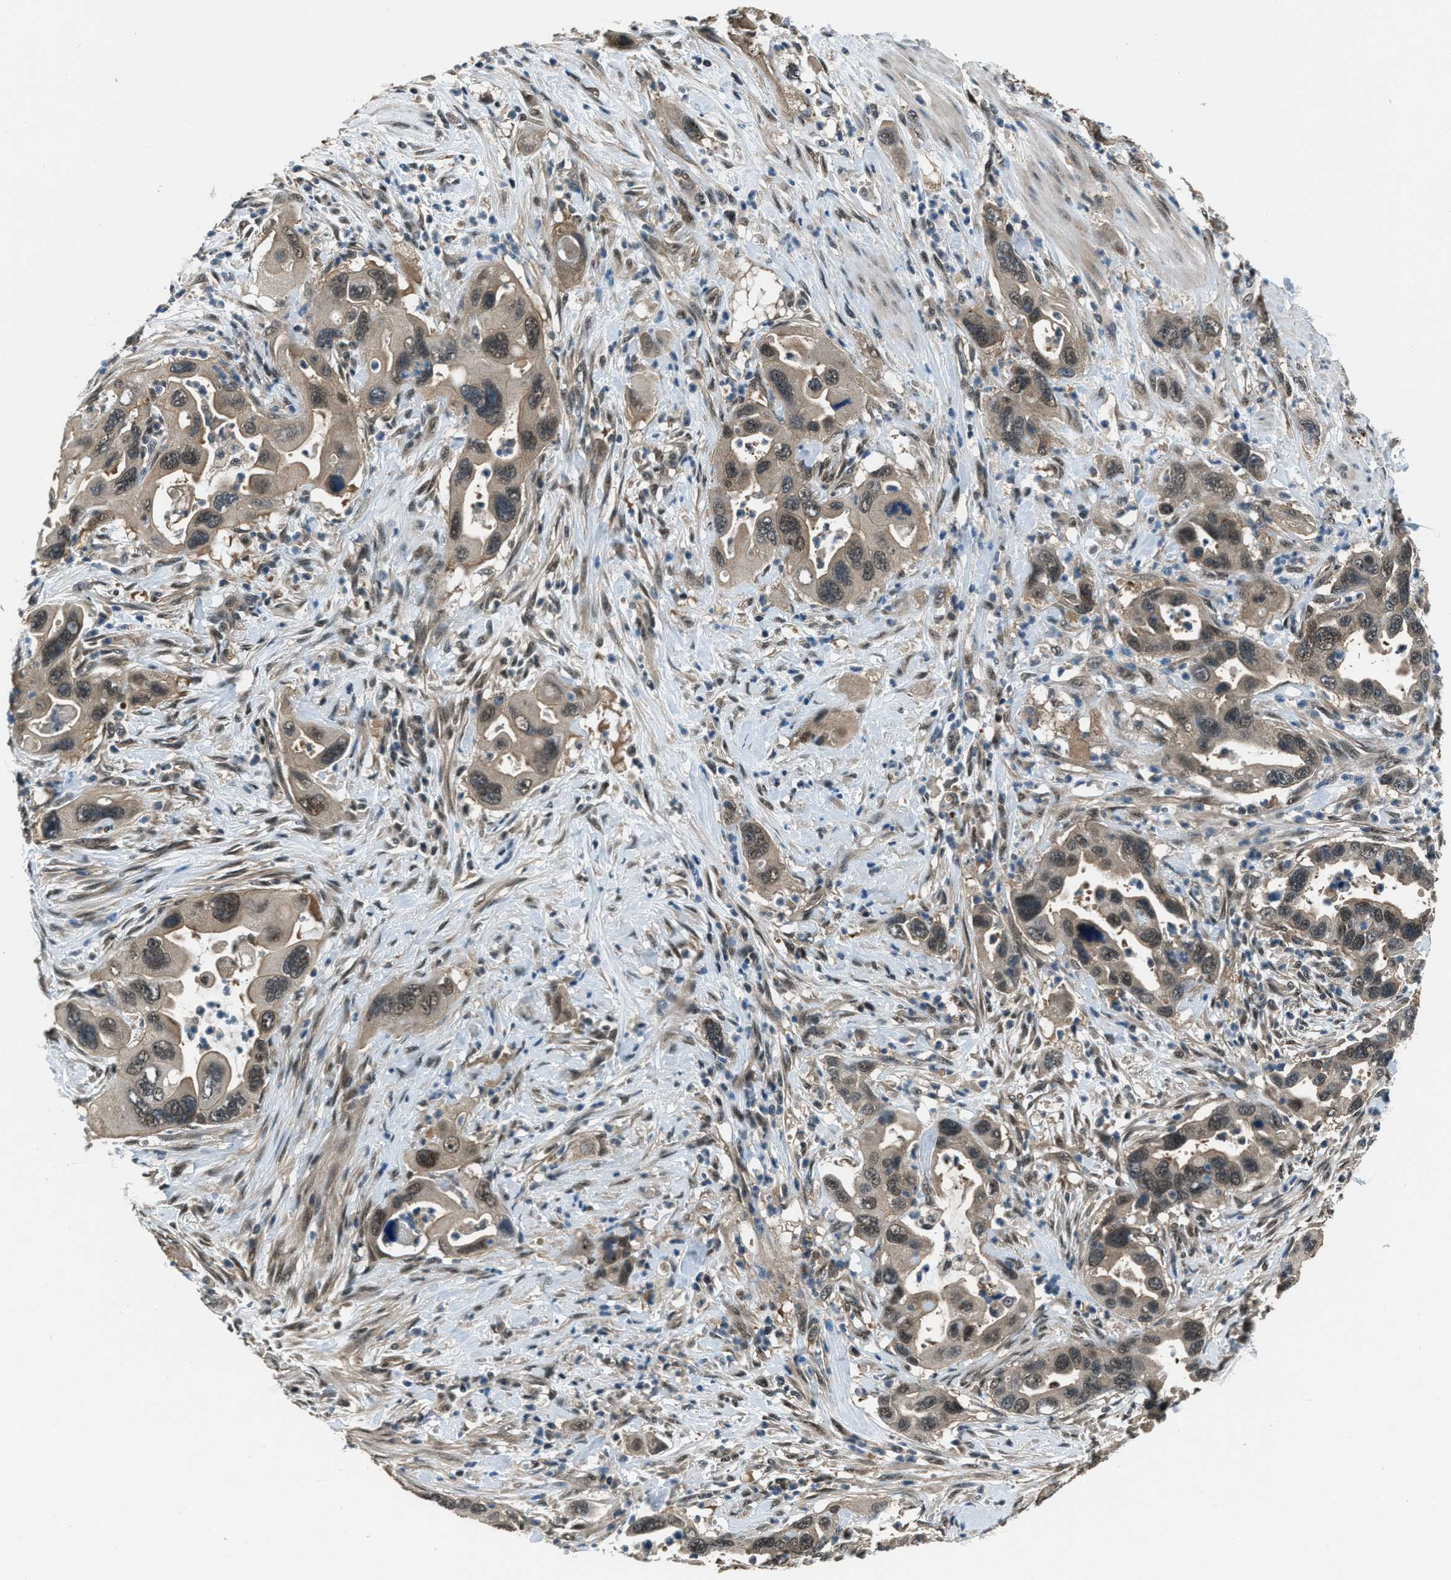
{"staining": {"intensity": "weak", "quantity": ">75%", "location": "cytoplasmic/membranous,nuclear"}, "tissue": "pancreatic cancer", "cell_type": "Tumor cells", "image_type": "cancer", "snomed": [{"axis": "morphology", "description": "Adenocarcinoma, NOS"}, {"axis": "topography", "description": "Pancreas"}], "caption": "Immunohistochemical staining of pancreatic adenocarcinoma shows low levels of weak cytoplasmic/membranous and nuclear protein expression in approximately >75% of tumor cells.", "gene": "NUDCD3", "patient": {"sex": "female", "age": 70}}